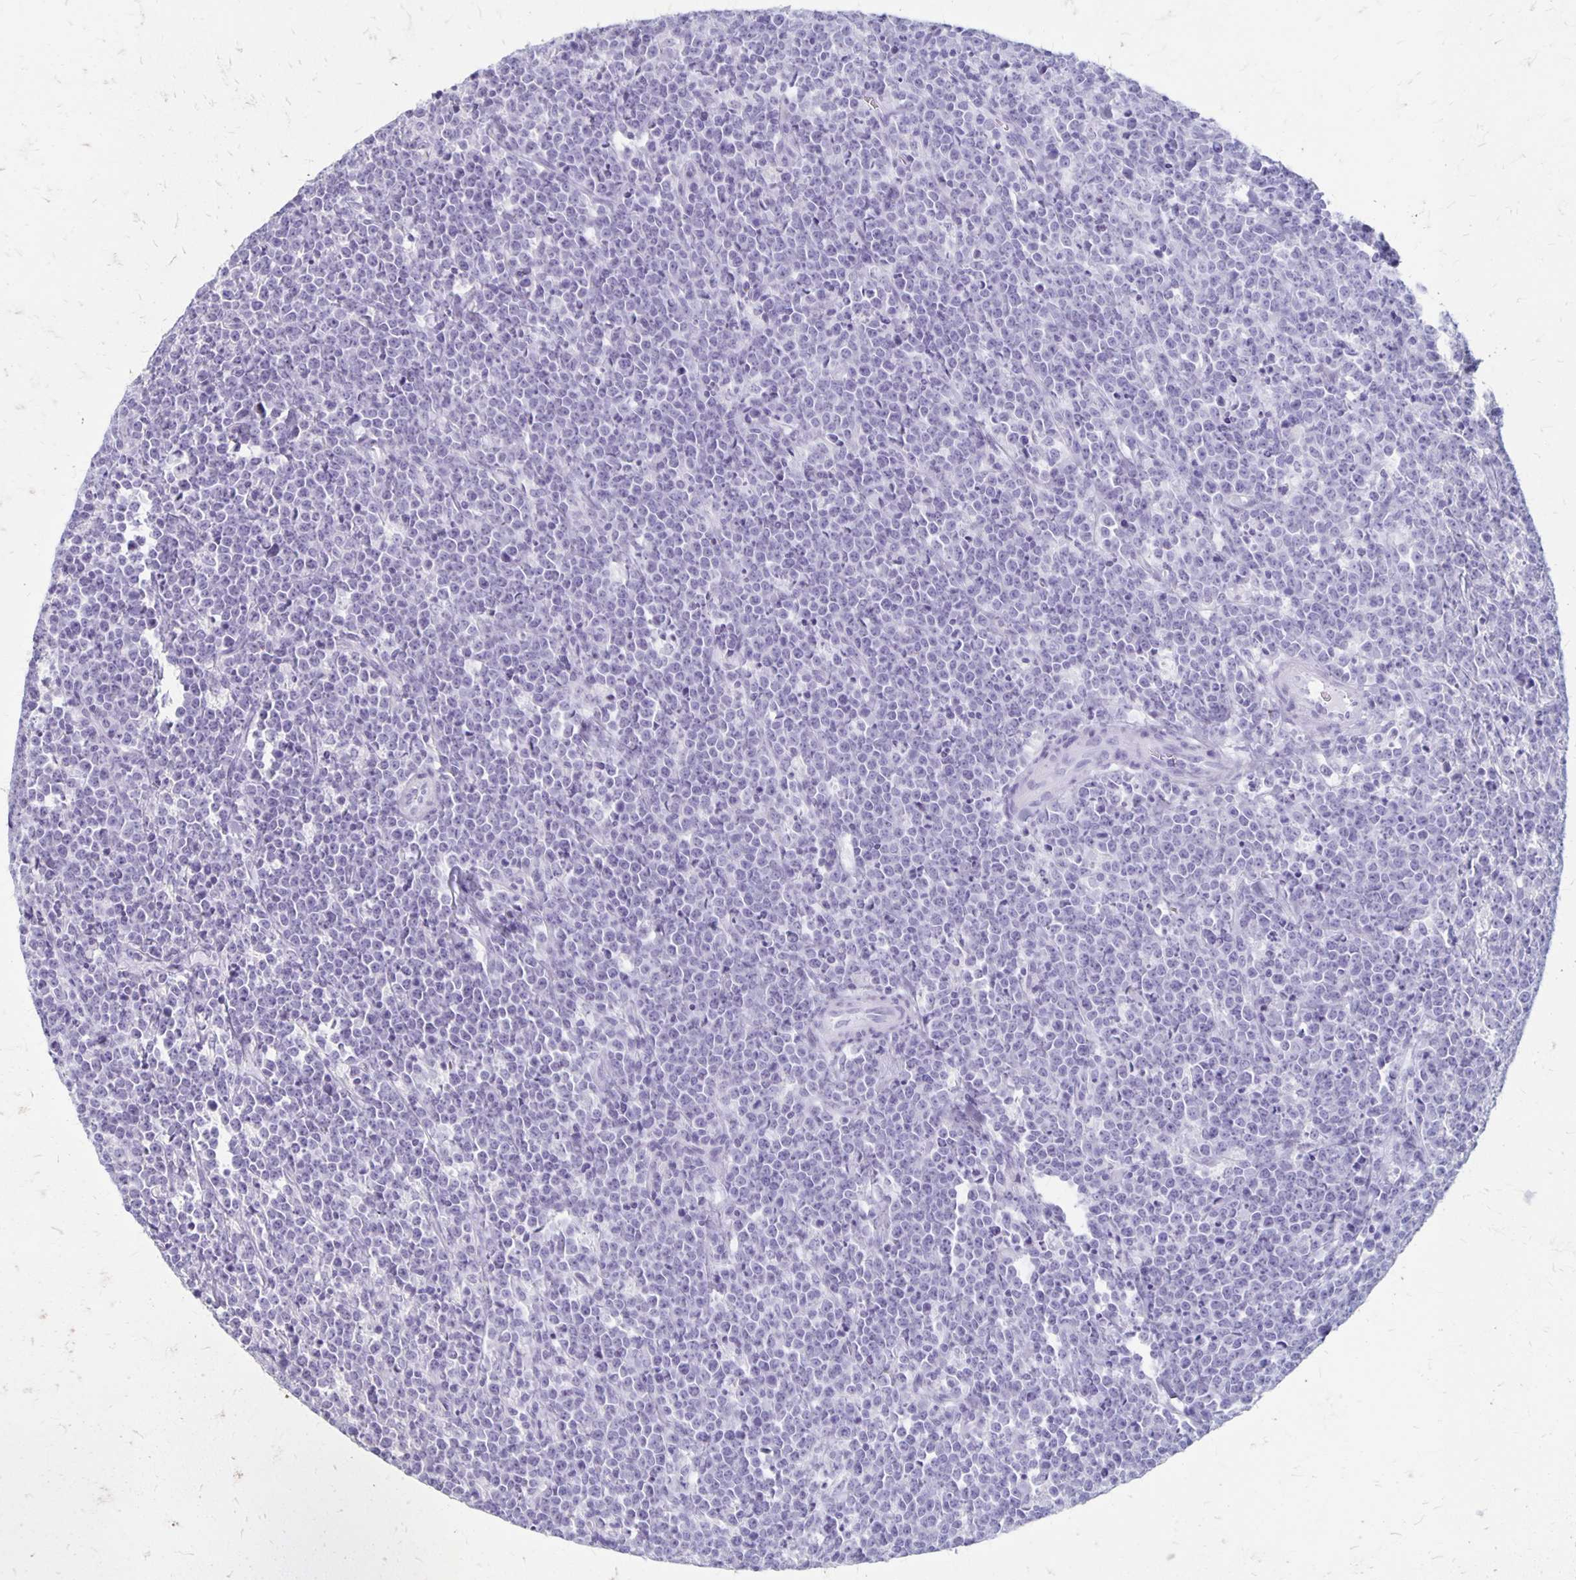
{"staining": {"intensity": "negative", "quantity": "none", "location": "none"}, "tissue": "lymphoma", "cell_type": "Tumor cells", "image_type": "cancer", "snomed": [{"axis": "morphology", "description": "Malignant lymphoma, non-Hodgkin's type, High grade"}, {"axis": "topography", "description": "Small intestine"}], "caption": "Immunohistochemistry of high-grade malignant lymphoma, non-Hodgkin's type displays no staining in tumor cells.", "gene": "MAGEC2", "patient": {"sex": "female", "age": 56}}